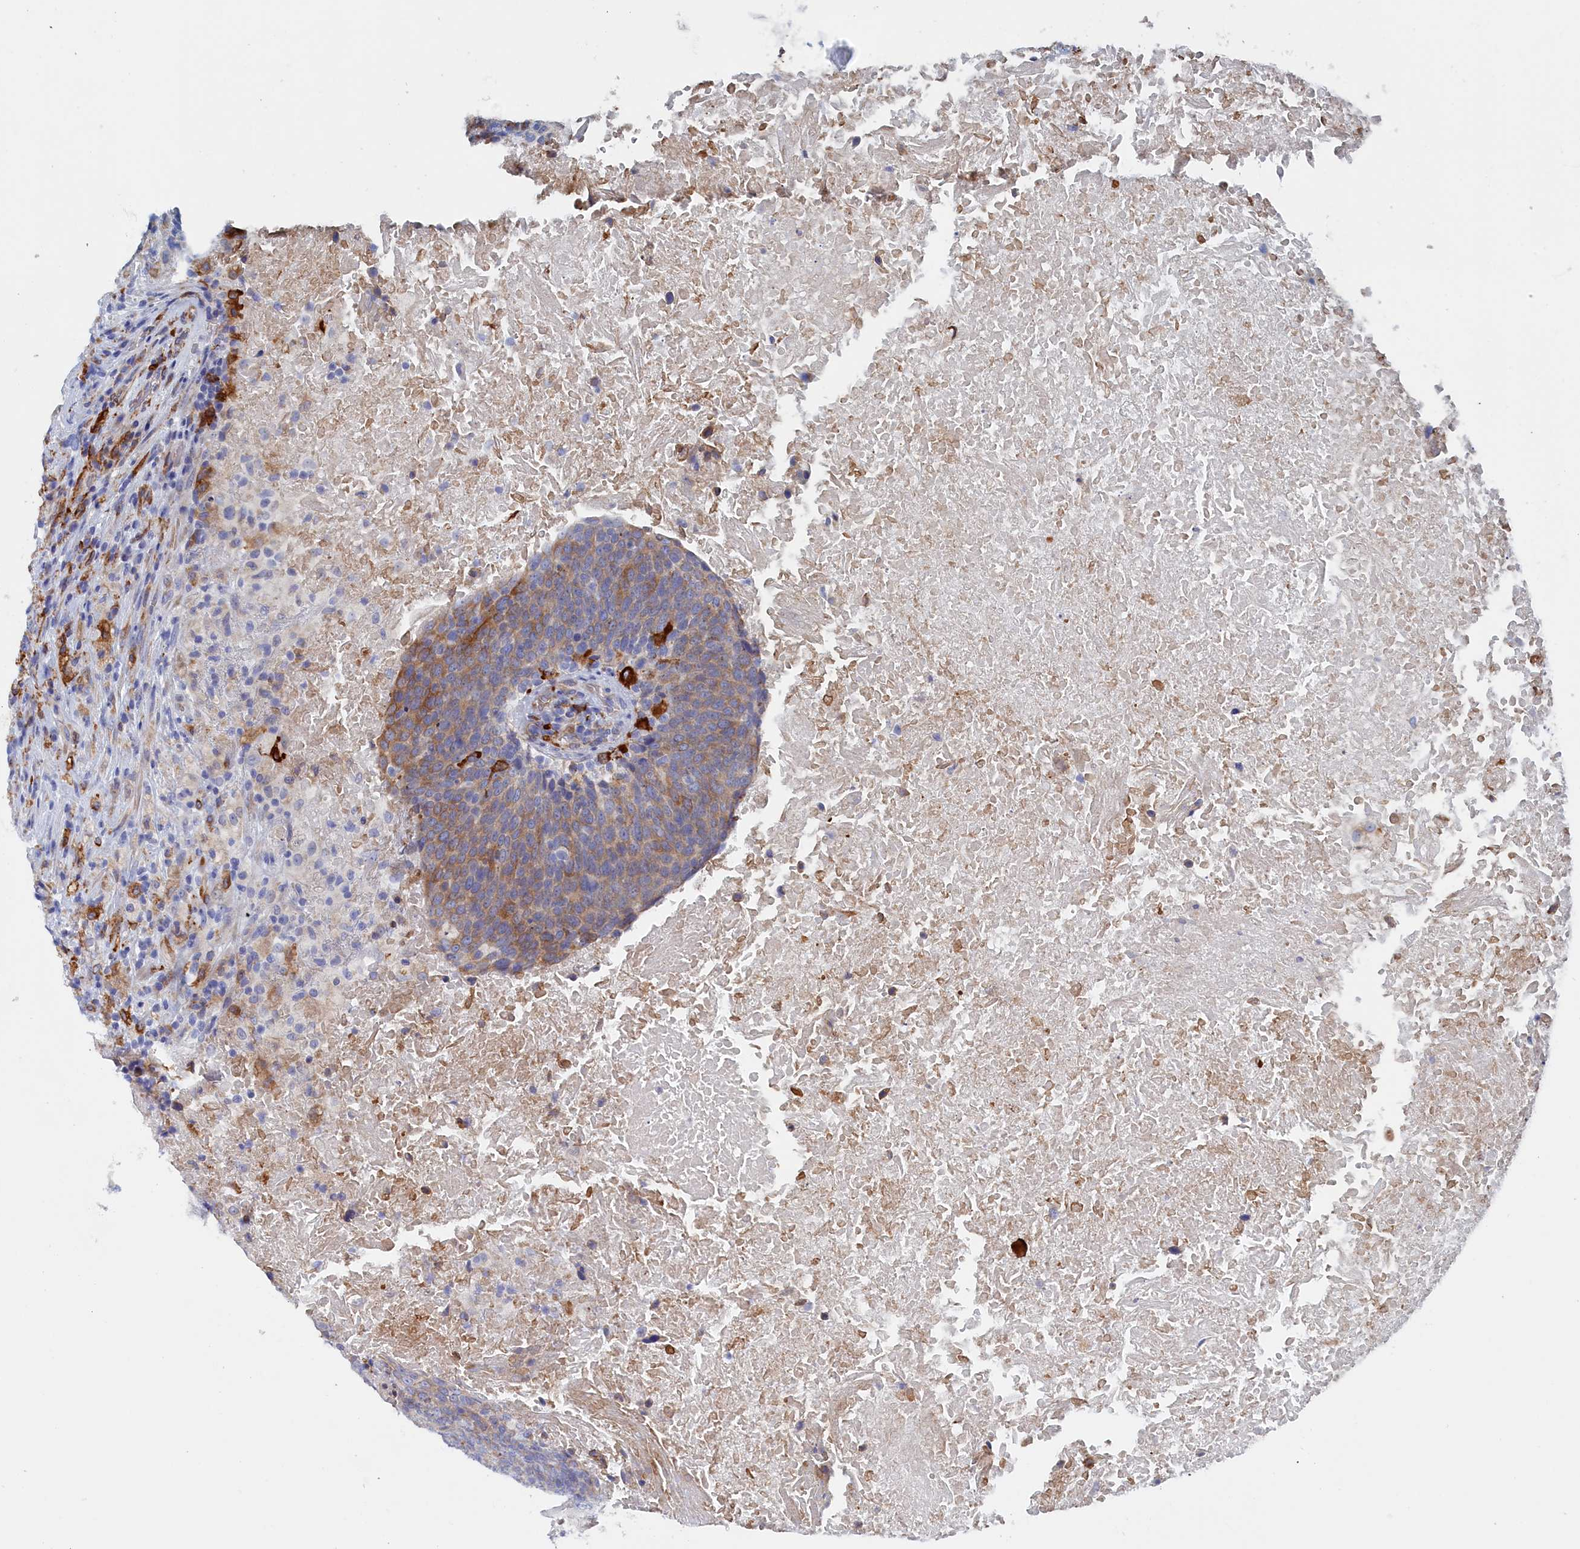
{"staining": {"intensity": "moderate", "quantity": "25%-75%", "location": "cytoplasmic/membranous"}, "tissue": "head and neck cancer", "cell_type": "Tumor cells", "image_type": "cancer", "snomed": [{"axis": "morphology", "description": "Squamous cell carcinoma, NOS"}, {"axis": "morphology", "description": "Squamous cell carcinoma, metastatic, NOS"}, {"axis": "topography", "description": "Lymph node"}, {"axis": "topography", "description": "Head-Neck"}], "caption": "IHC (DAB (3,3'-diaminobenzidine)) staining of human squamous cell carcinoma (head and neck) displays moderate cytoplasmic/membranous protein expression in about 25%-75% of tumor cells. (DAB (3,3'-diaminobenzidine) IHC, brown staining for protein, blue staining for nuclei).", "gene": "COG7", "patient": {"sex": "male", "age": 62}}